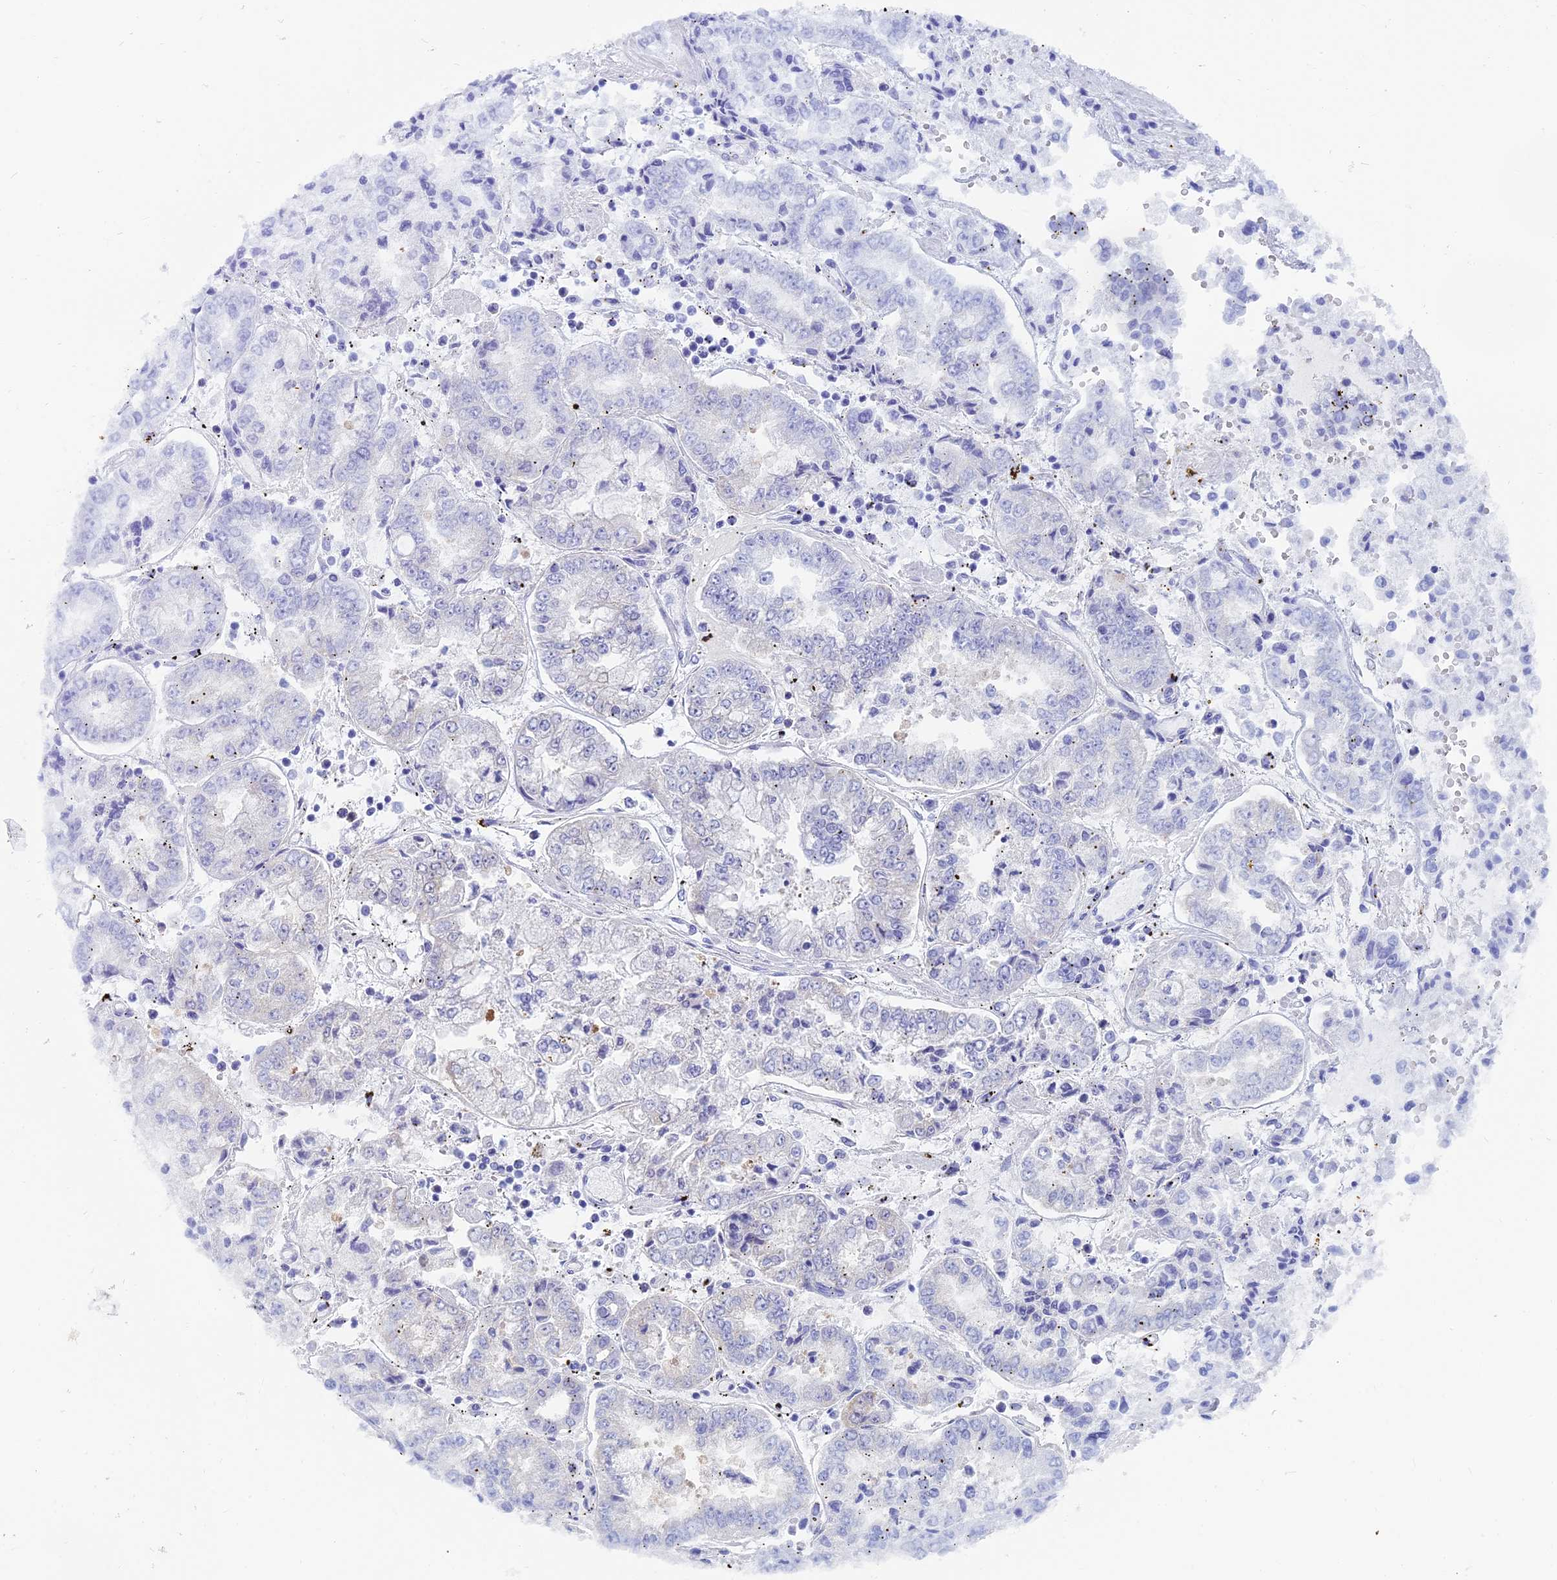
{"staining": {"intensity": "negative", "quantity": "none", "location": "none"}, "tissue": "stomach cancer", "cell_type": "Tumor cells", "image_type": "cancer", "snomed": [{"axis": "morphology", "description": "Adenocarcinoma, NOS"}, {"axis": "topography", "description": "Stomach"}], "caption": "The histopathology image displays no staining of tumor cells in stomach cancer. (DAB immunohistochemistry with hematoxylin counter stain).", "gene": "CAPS", "patient": {"sex": "male", "age": 76}}